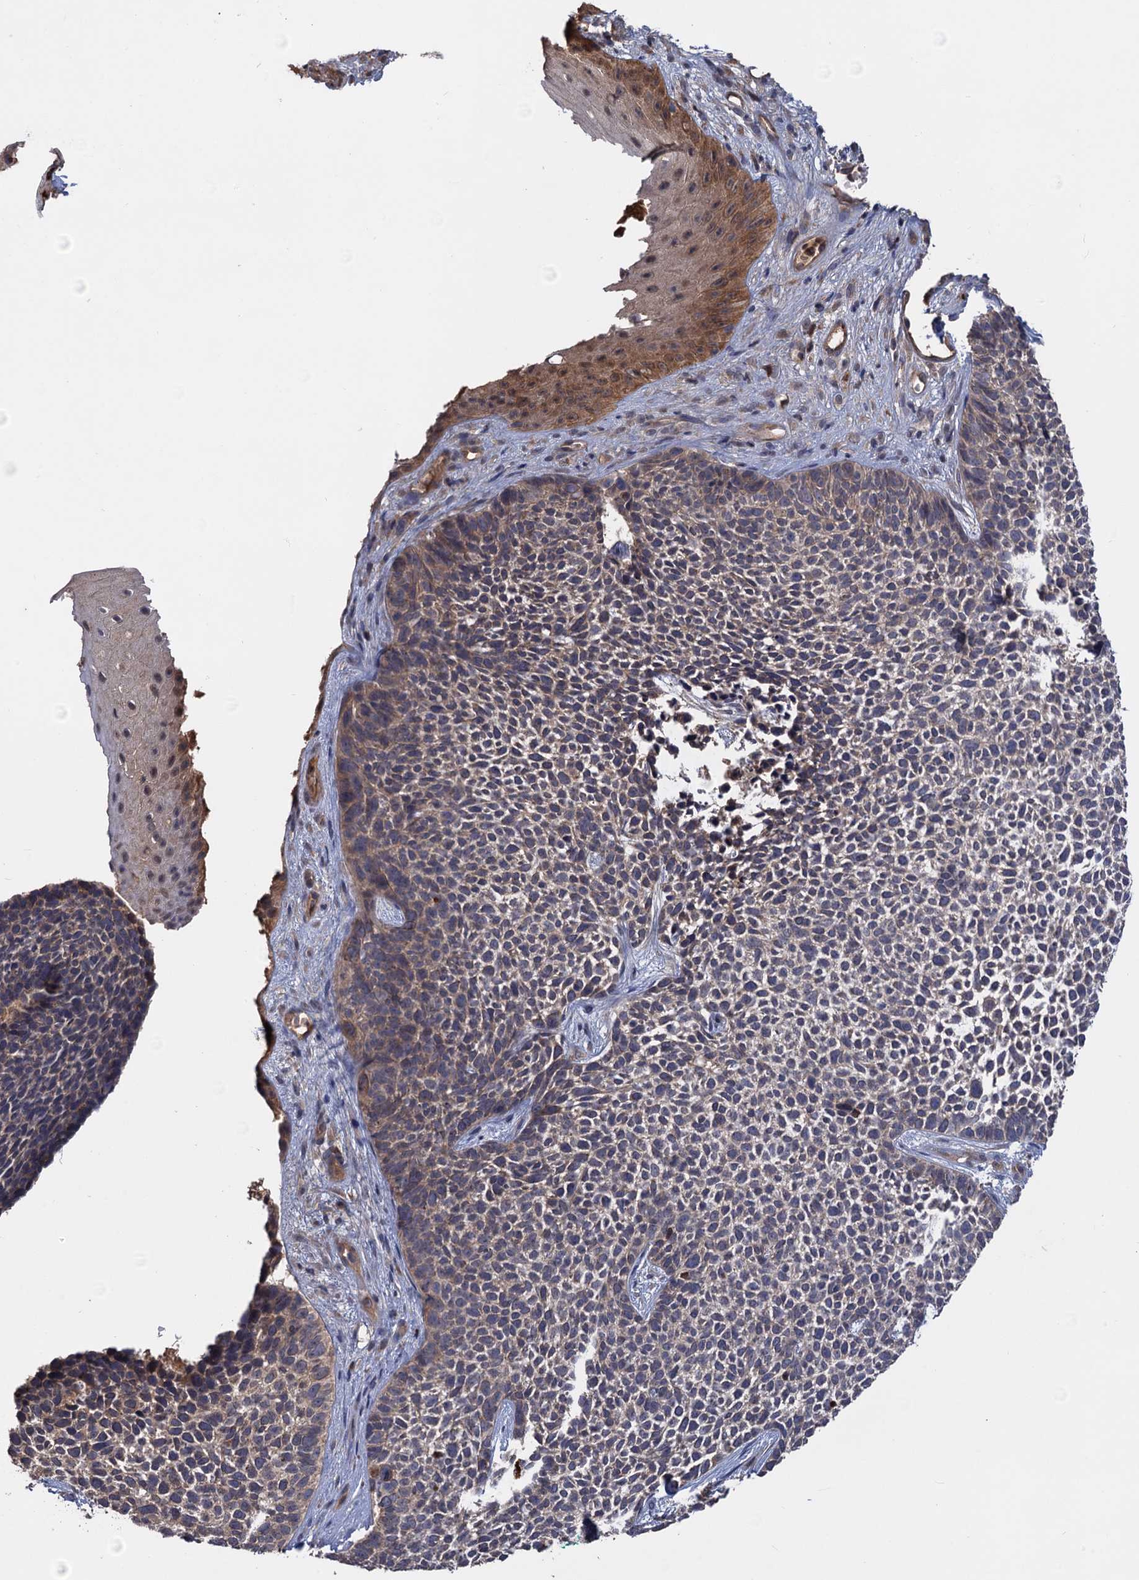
{"staining": {"intensity": "weak", "quantity": "25%-75%", "location": "cytoplasmic/membranous"}, "tissue": "skin cancer", "cell_type": "Tumor cells", "image_type": "cancer", "snomed": [{"axis": "morphology", "description": "Basal cell carcinoma"}, {"axis": "topography", "description": "Skin"}], "caption": "A micrograph of human skin basal cell carcinoma stained for a protein exhibits weak cytoplasmic/membranous brown staining in tumor cells.", "gene": "DGKA", "patient": {"sex": "female", "age": 84}}